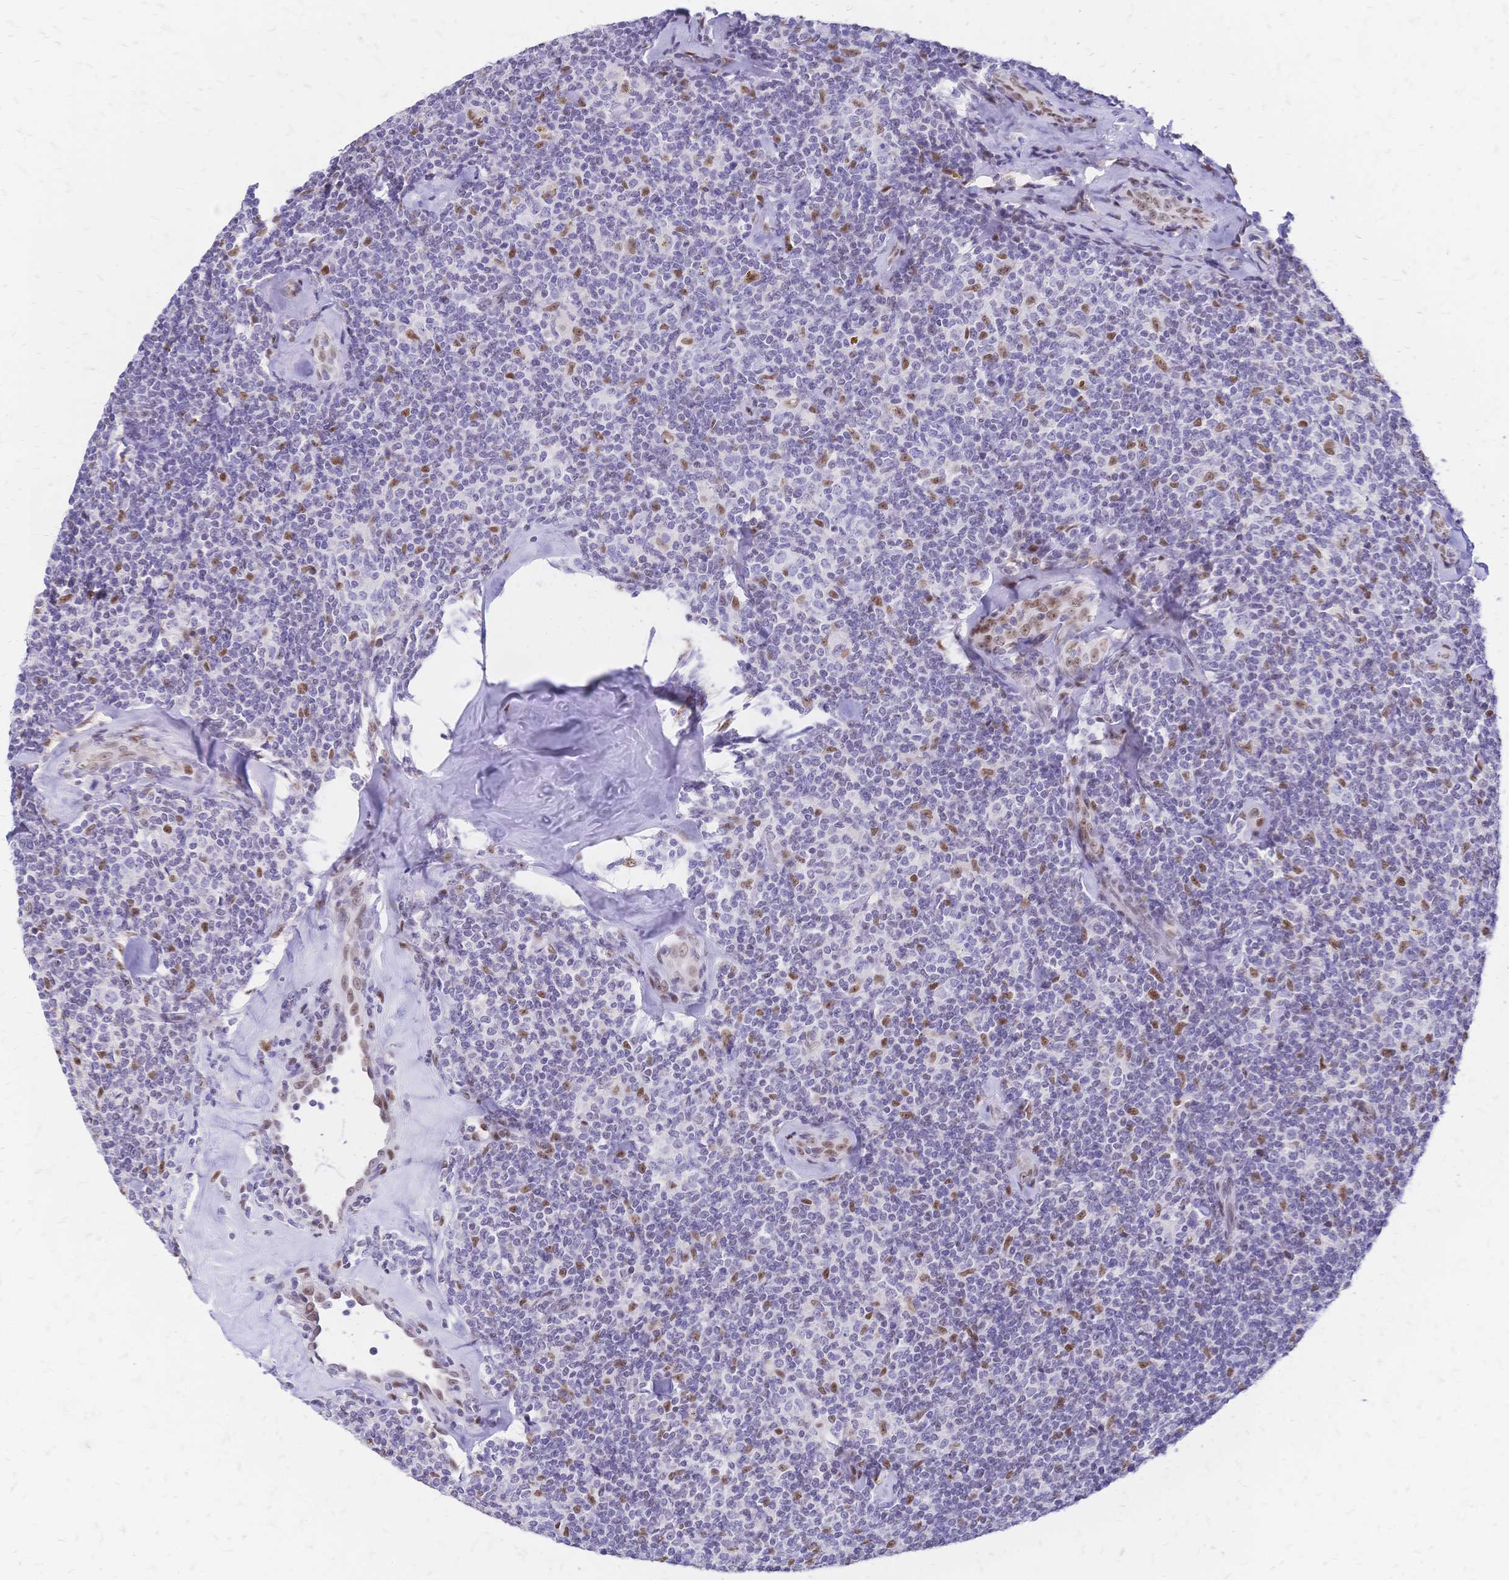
{"staining": {"intensity": "moderate", "quantity": "<25%", "location": "nuclear"}, "tissue": "lymphoma", "cell_type": "Tumor cells", "image_type": "cancer", "snomed": [{"axis": "morphology", "description": "Malignant lymphoma, non-Hodgkin's type, Low grade"}, {"axis": "topography", "description": "Lymph node"}], "caption": "Low-grade malignant lymphoma, non-Hodgkin's type was stained to show a protein in brown. There is low levels of moderate nuclear expression in about <25% of tumor cells.", "gene": "NFIC", "patient": {"sex": "female", "age": 56}}